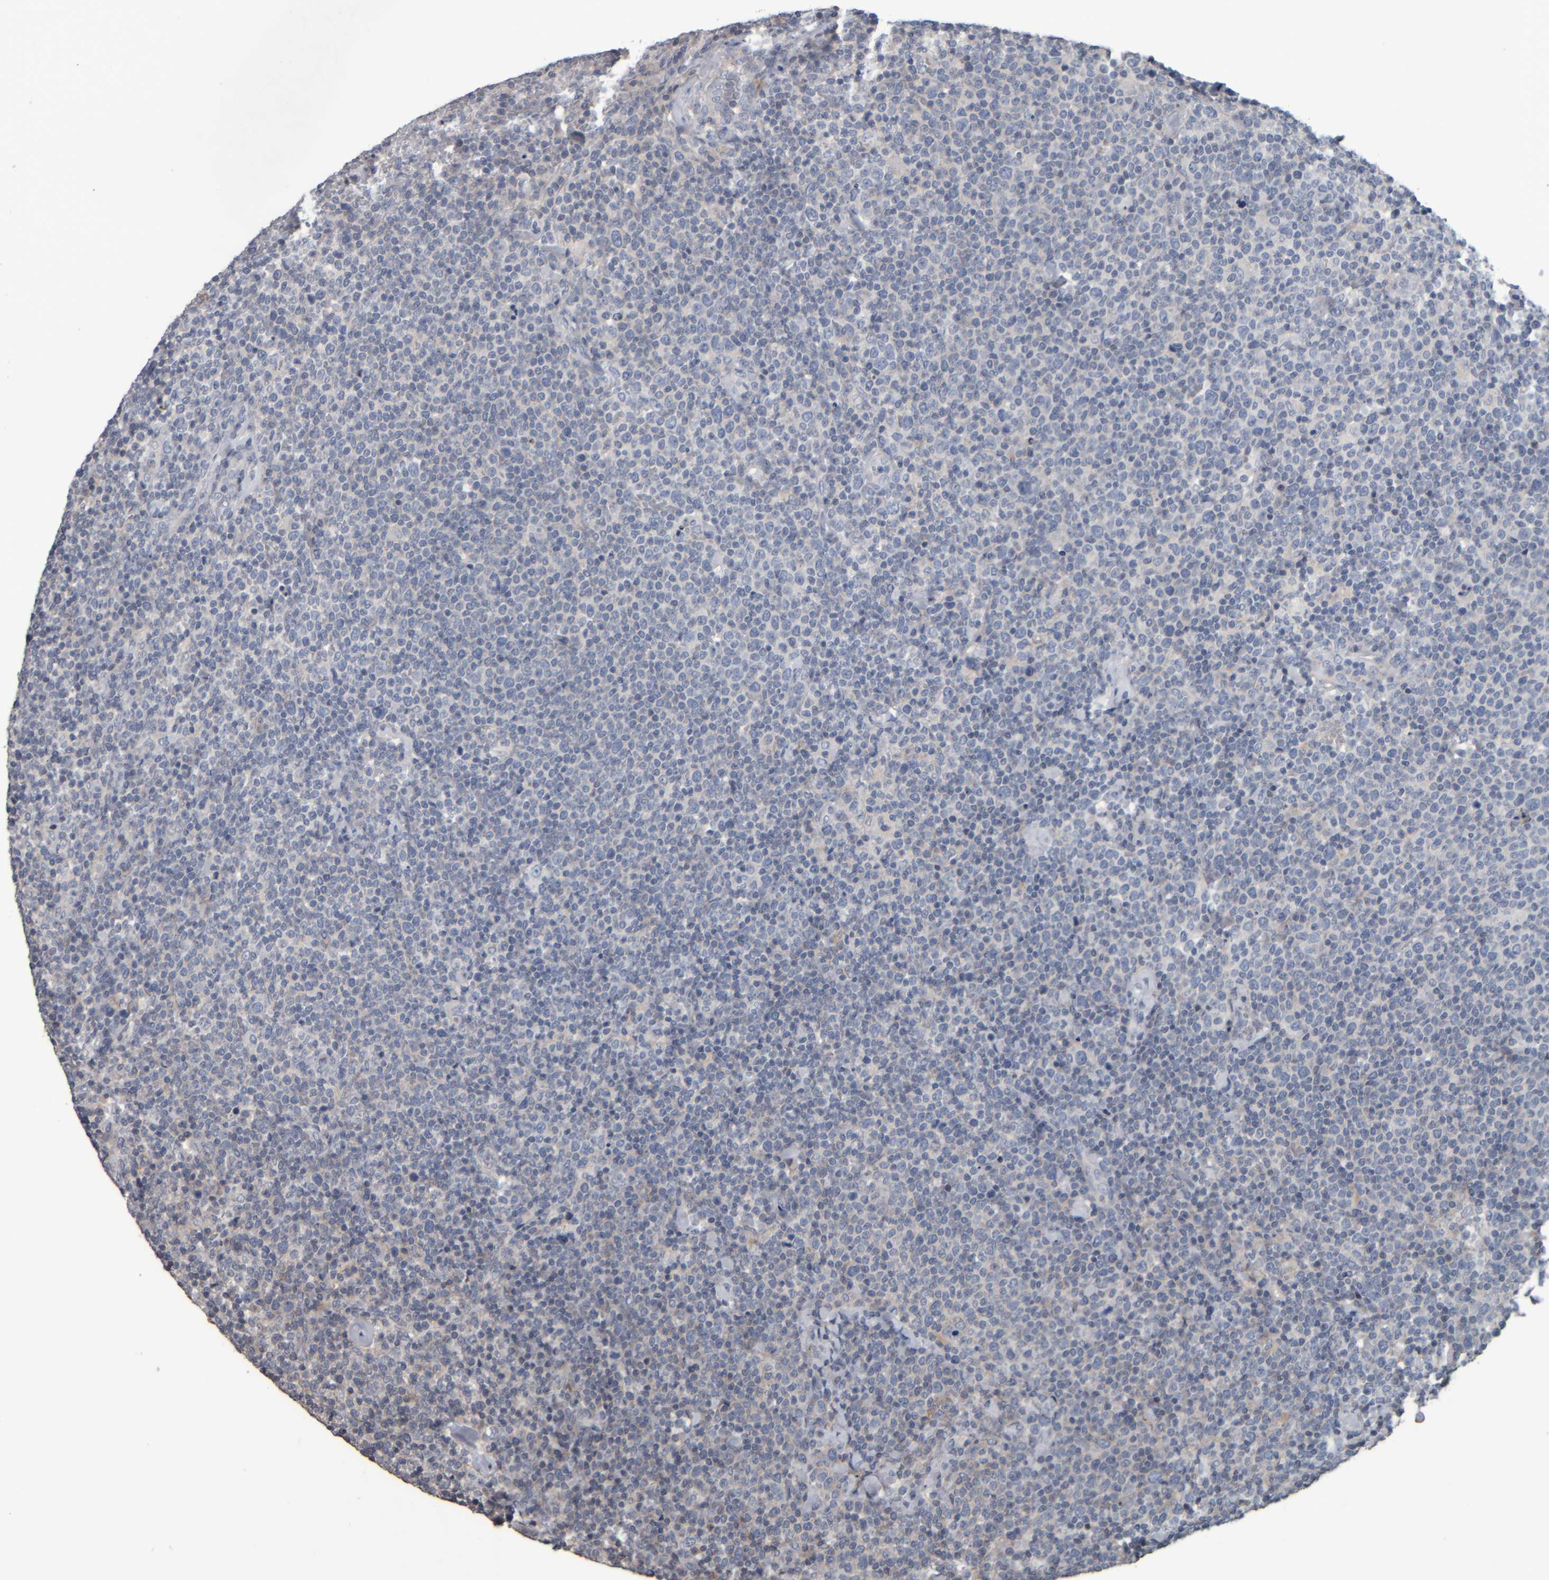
{"staining": {"intensity": "negative", "quantity": "none", "location": "none"}, "tissue": "lymphoma", "cell_type": "Tumor cells", "image_type": "cancer", "snomed": [{"axis": "morphology", "description": "Malignant lymphoma, non-Hodgkin's type, High grade"}, {"axis": "topography", "description": "Lymph node"}], "caption": "Immunohistochemical staining of human lymphoma demonstrates no significant positivity in tumor cells.", "gene": "CAVIN4", "patient": {"sex": "male", "age": 61}}